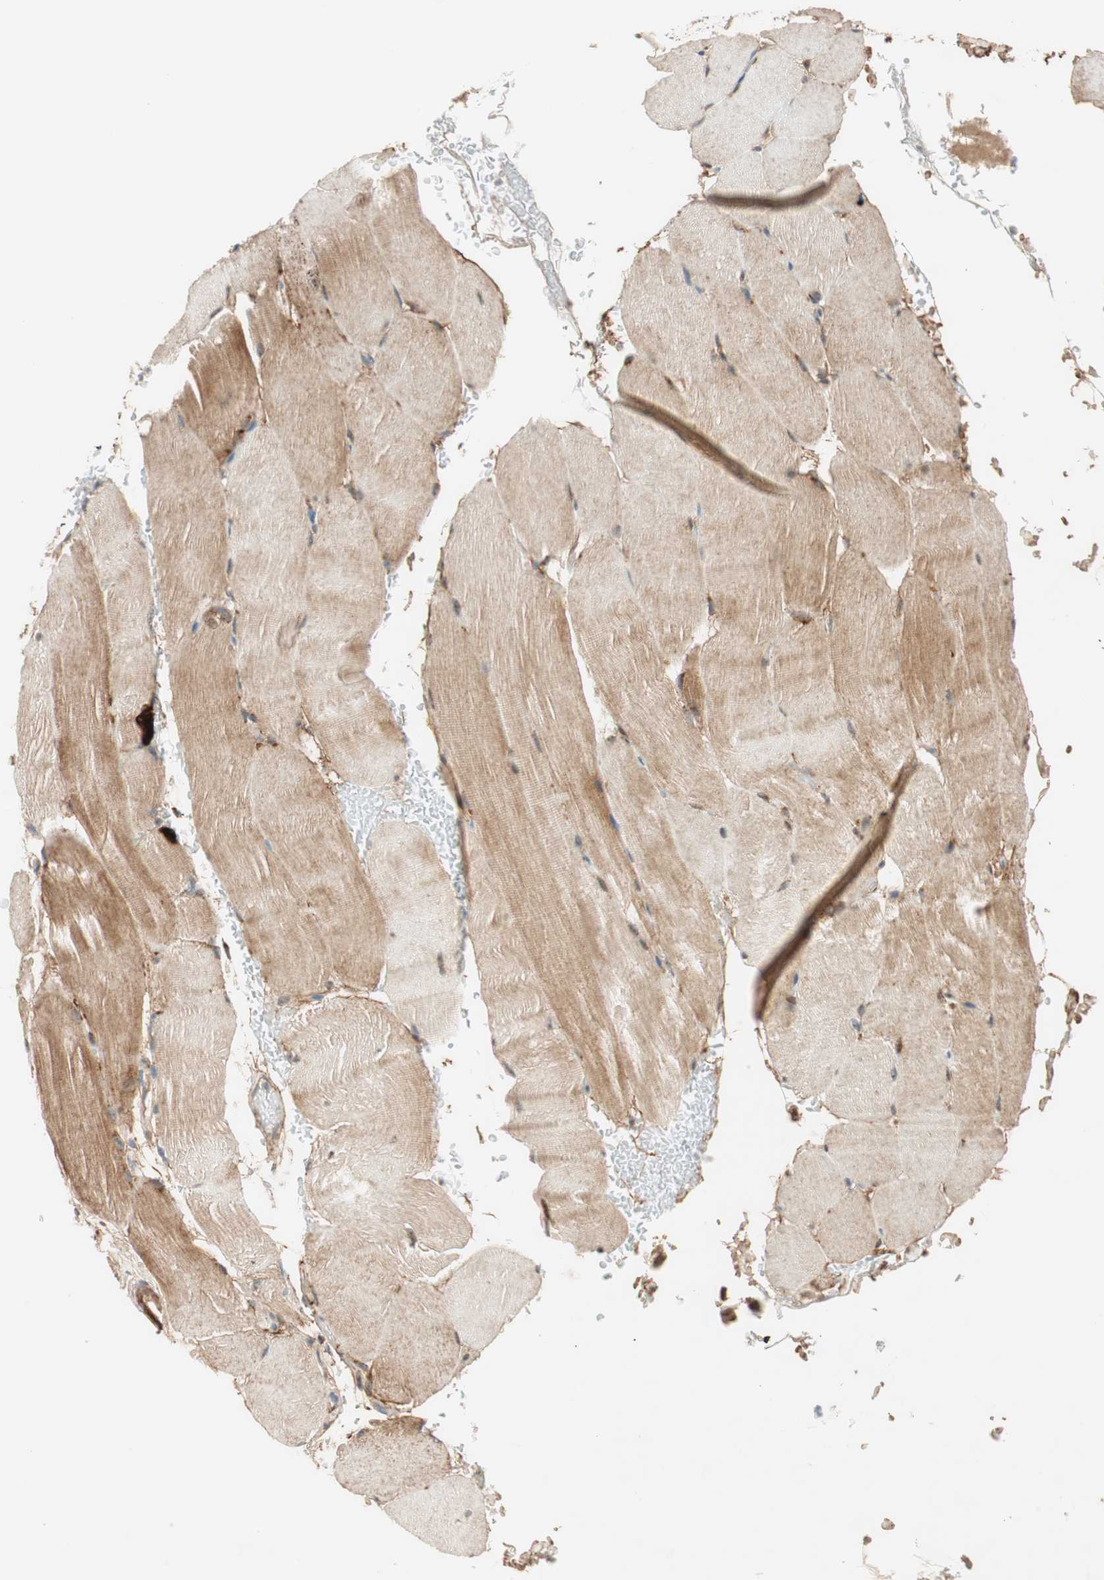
{"staining": {"intensity": "moderate", "quantity": ">75%", "location": "cytoplasmic/membranous"}, "tissue": "skeletal muscle", "cell_type": "Myocytes", "image_type": "normal", "snomed": [{"axis": "morphology", "description": "Normal tissue, NOS"}, {"axis": "topography", "description": "Skeletal muscle"}, {"axis": "topography", "description": "Parathyroid gland"}], "caption": "IHC image of normal skeletal muscle: human skeletal muscle stained using immunohistochemistry displays medium levels of moderate protein expression localized specifically in the cytoplasmic/membranous of myocytes, appearing as a cytoplasmic/membranous brown color.", "gene": "EPHA6", "patient": {"sex": "female", "age": 37}}